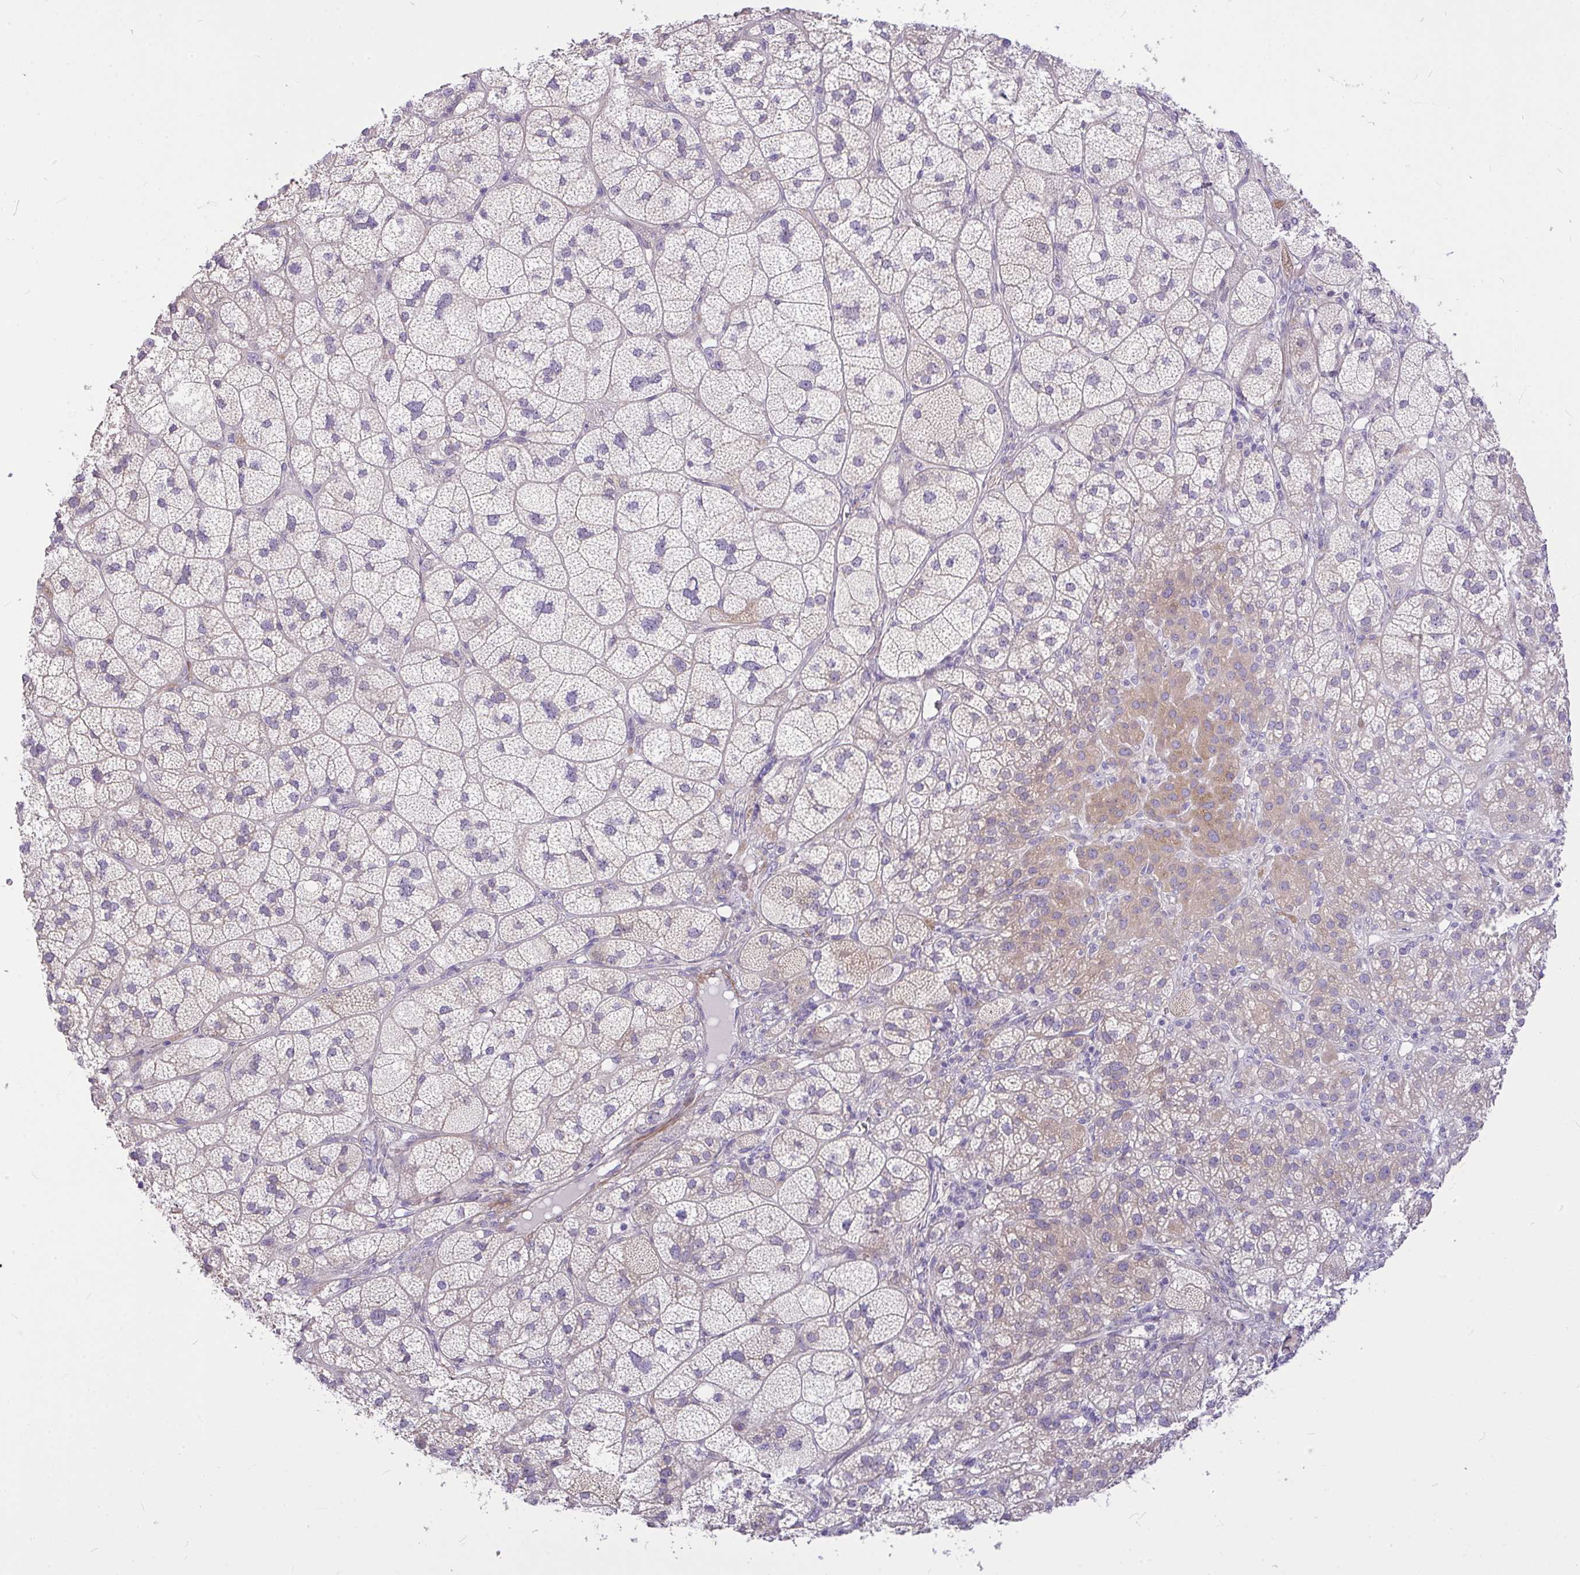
{"staining": {"intensity": "moderate", "quantity": "25%-75%", "location": "cytoplasmic/membranous"}, "tissue": "adrenal gland", "cell_type": "Glandular cells", "image_type": "normal", "snomed": [{"axis": "morphology", "description": "Normal tissue, NOS"}, {"axis": "topography", "description": "Adrenal gland"}], "caption": "Unremarkable adrenal gland was stained to show a protein in brown. There is medium levels of moderate cytoplasmic/membranous staining in approximately 25%-75% of glandular cells.", "gene": "MOCS1", "patient": {"sex": "female", "age": 60}}